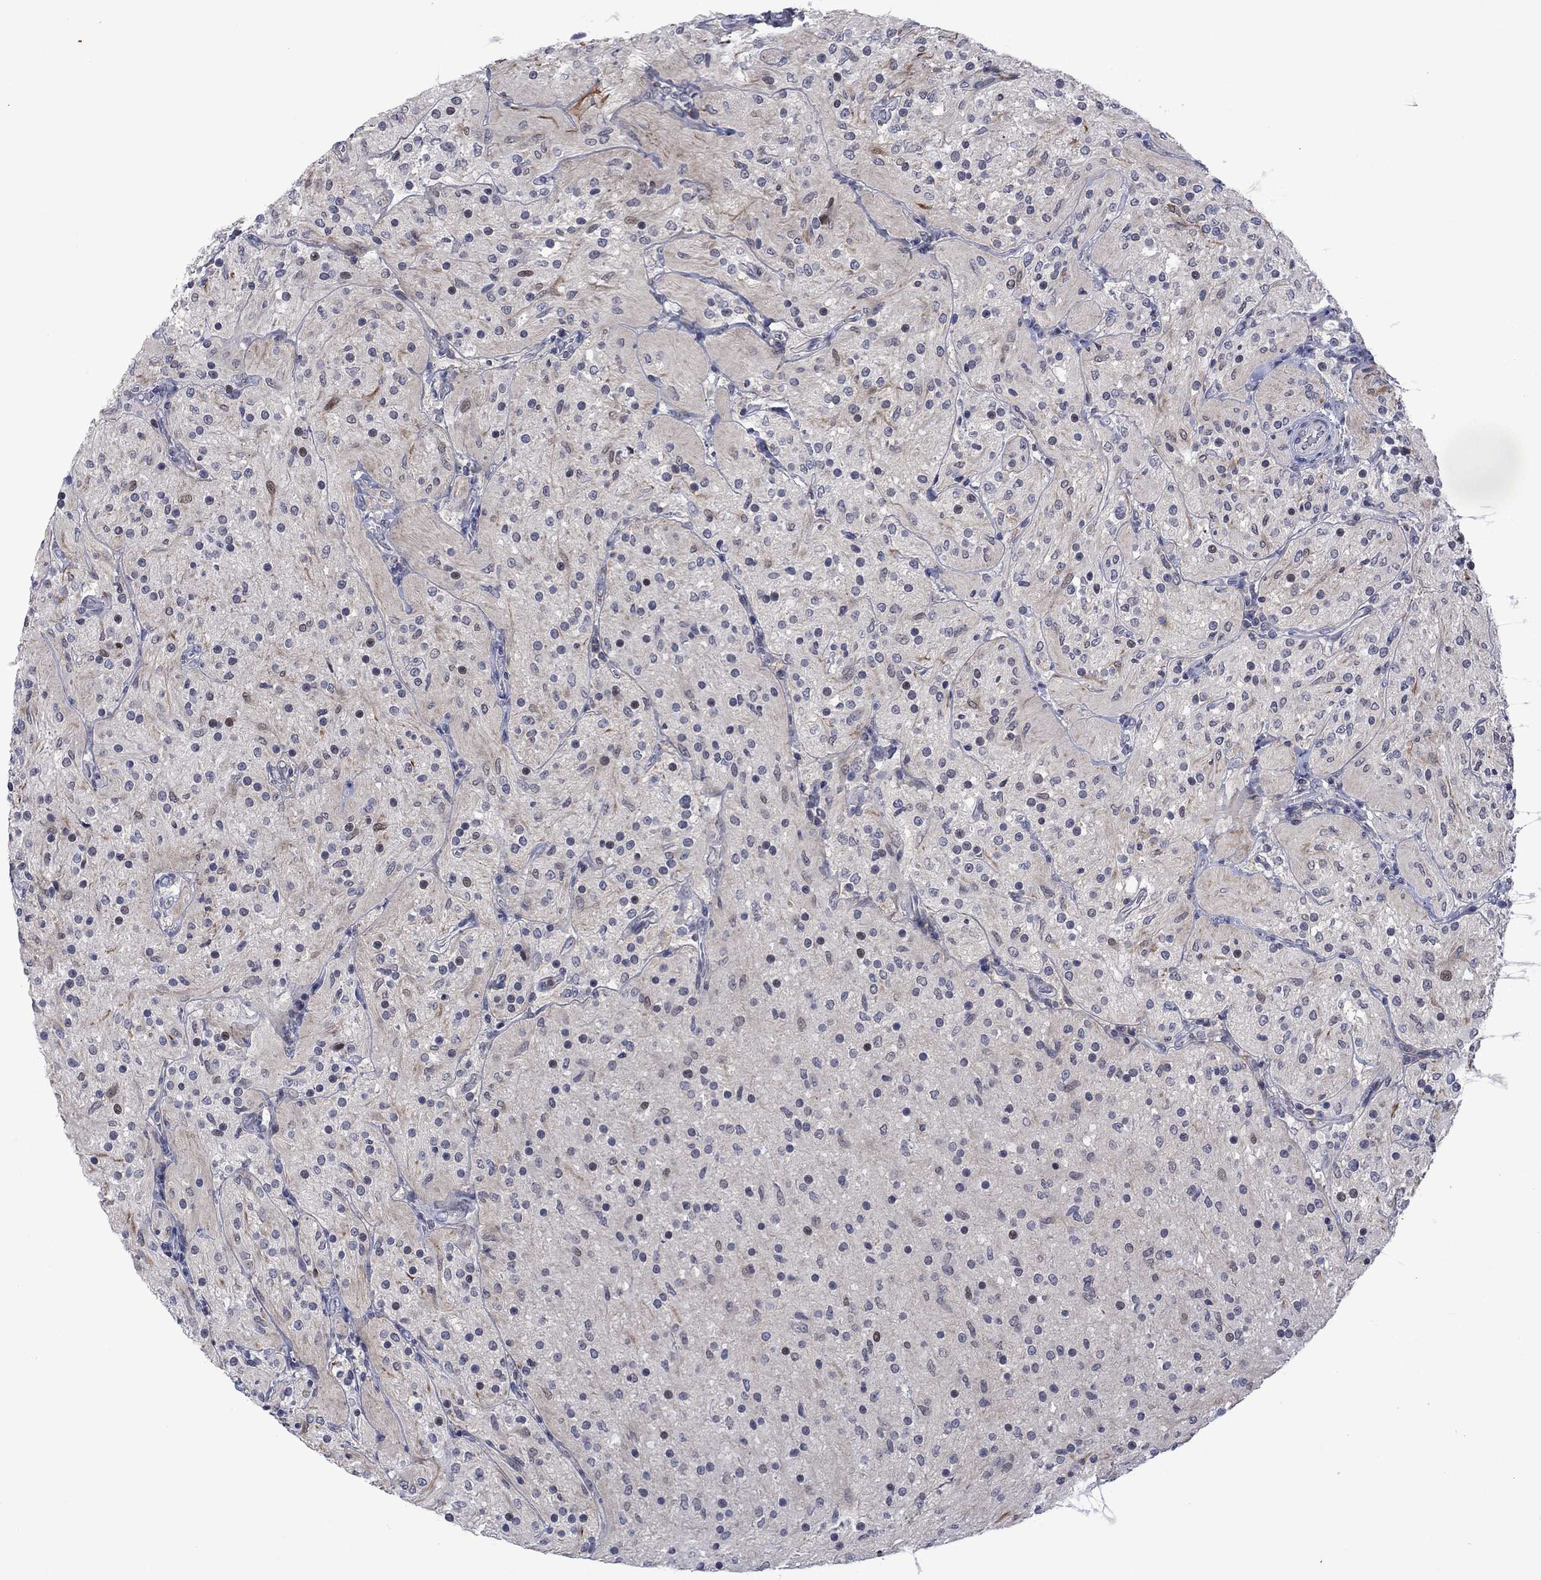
{"staining": {"intensity": "negative", "quantity": "none", "location": "none"}, "tissue": "glioma", "cell_type": "Tumor cells", "image_type": "cancer", "snomed": [{"axis": "morphology", "description": "Glioma, malignant, Low grade"}, {"axis": "topography", "description": "Brain"}], "caption": "IHC image of neoplastic tissue: human low-grade glioma (malignant) stained with DAB exhibits no significant protein expression in tumor cells.", "gene": "AGL", "patient": {"sex": "male", "age": 3}}